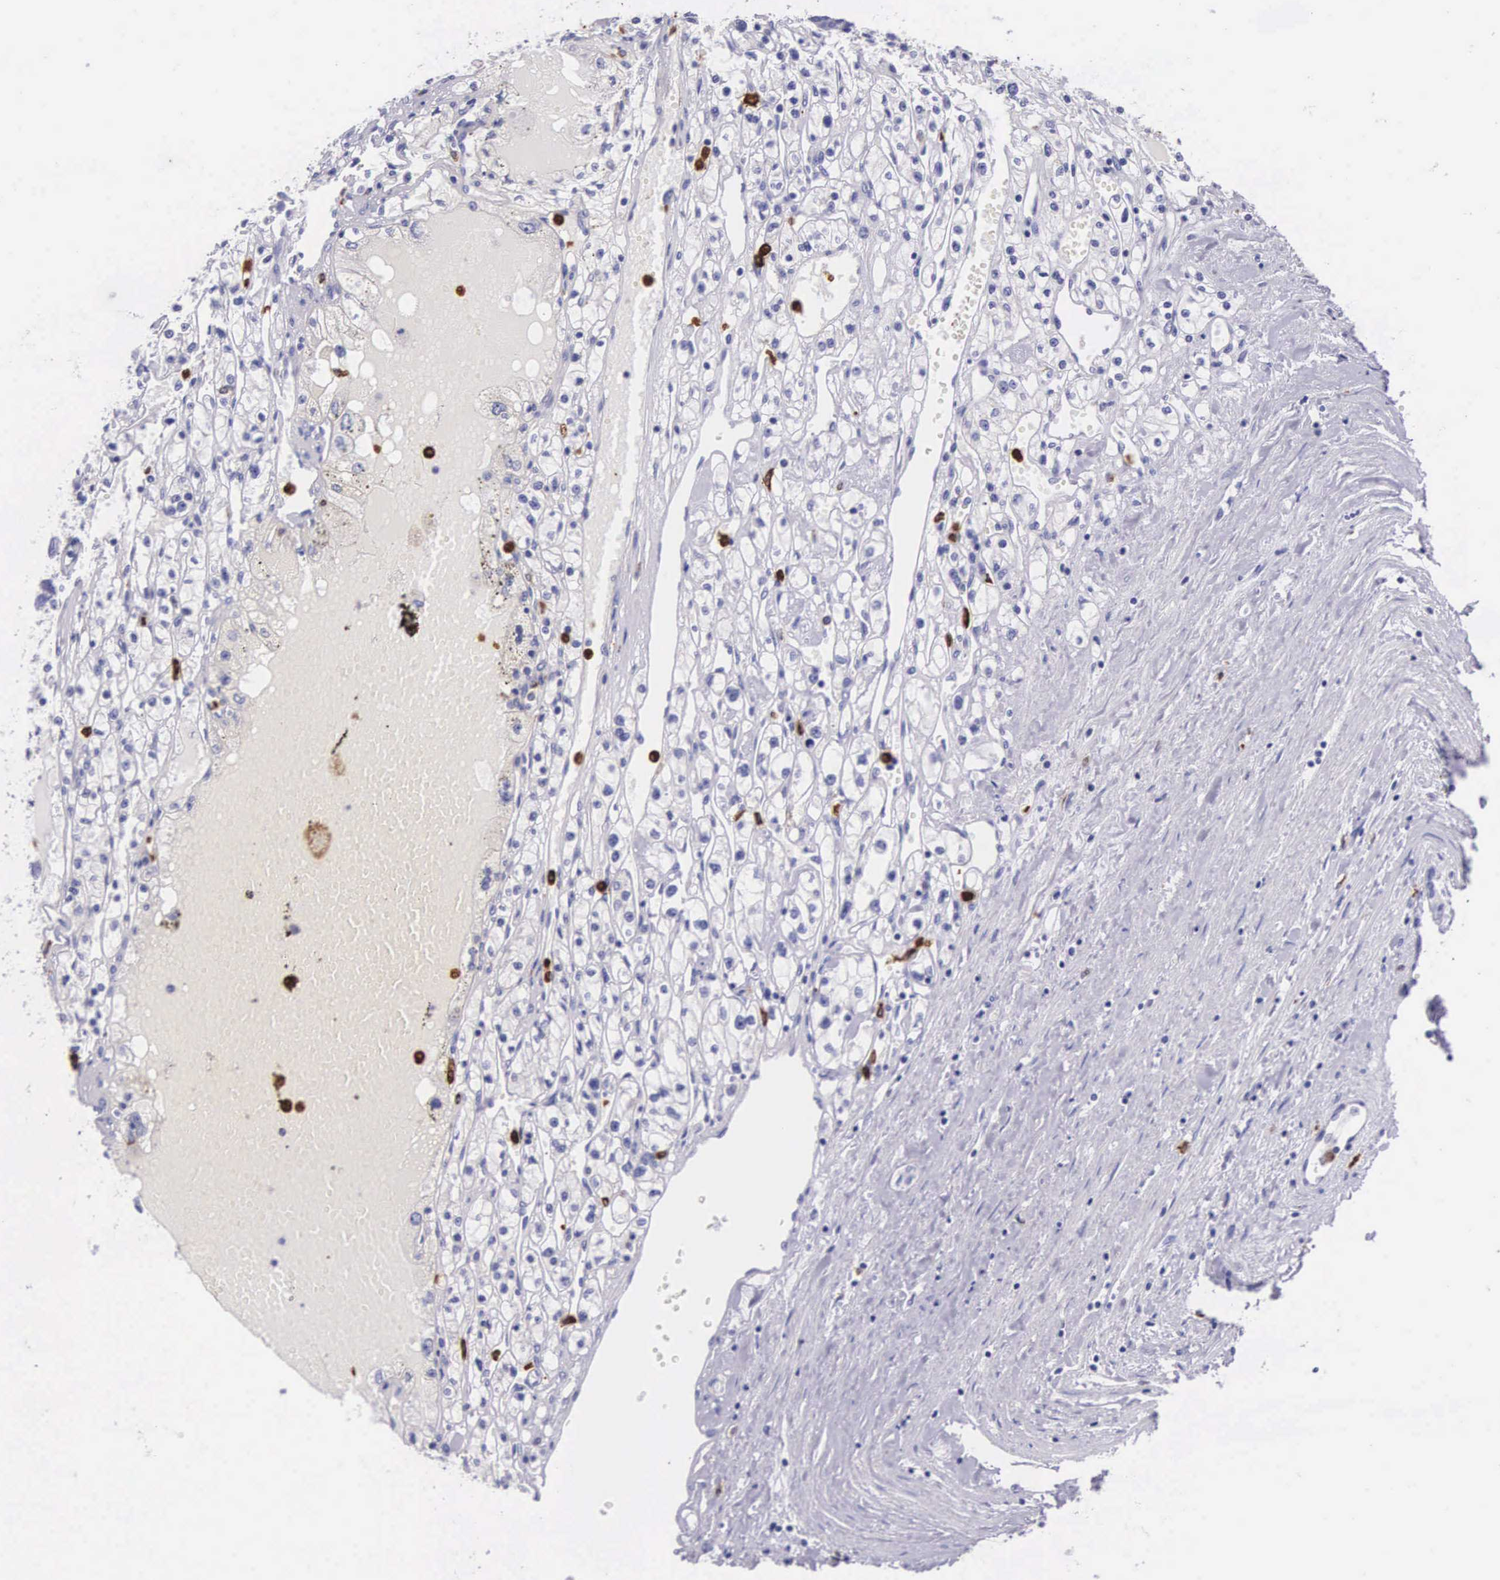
{"staining": {"intensity": "negative", "quantity": "none", "location": "none"}, "tissue": "renal cancer", "cell_type": "Tumor cells", "image_type": "cancer", "snomed": [{"axis": "morphology", "description": "Adenocarcinoma, NOS"}, {"axis": "topography", "description": "Kidney"}], "caption": "This is an IHC histopathology image of human adenocarcinoma (renal). There is no expression in tumor cells.", "gene": "FCN1", "patient": {"sex": "male", "age": 56}}